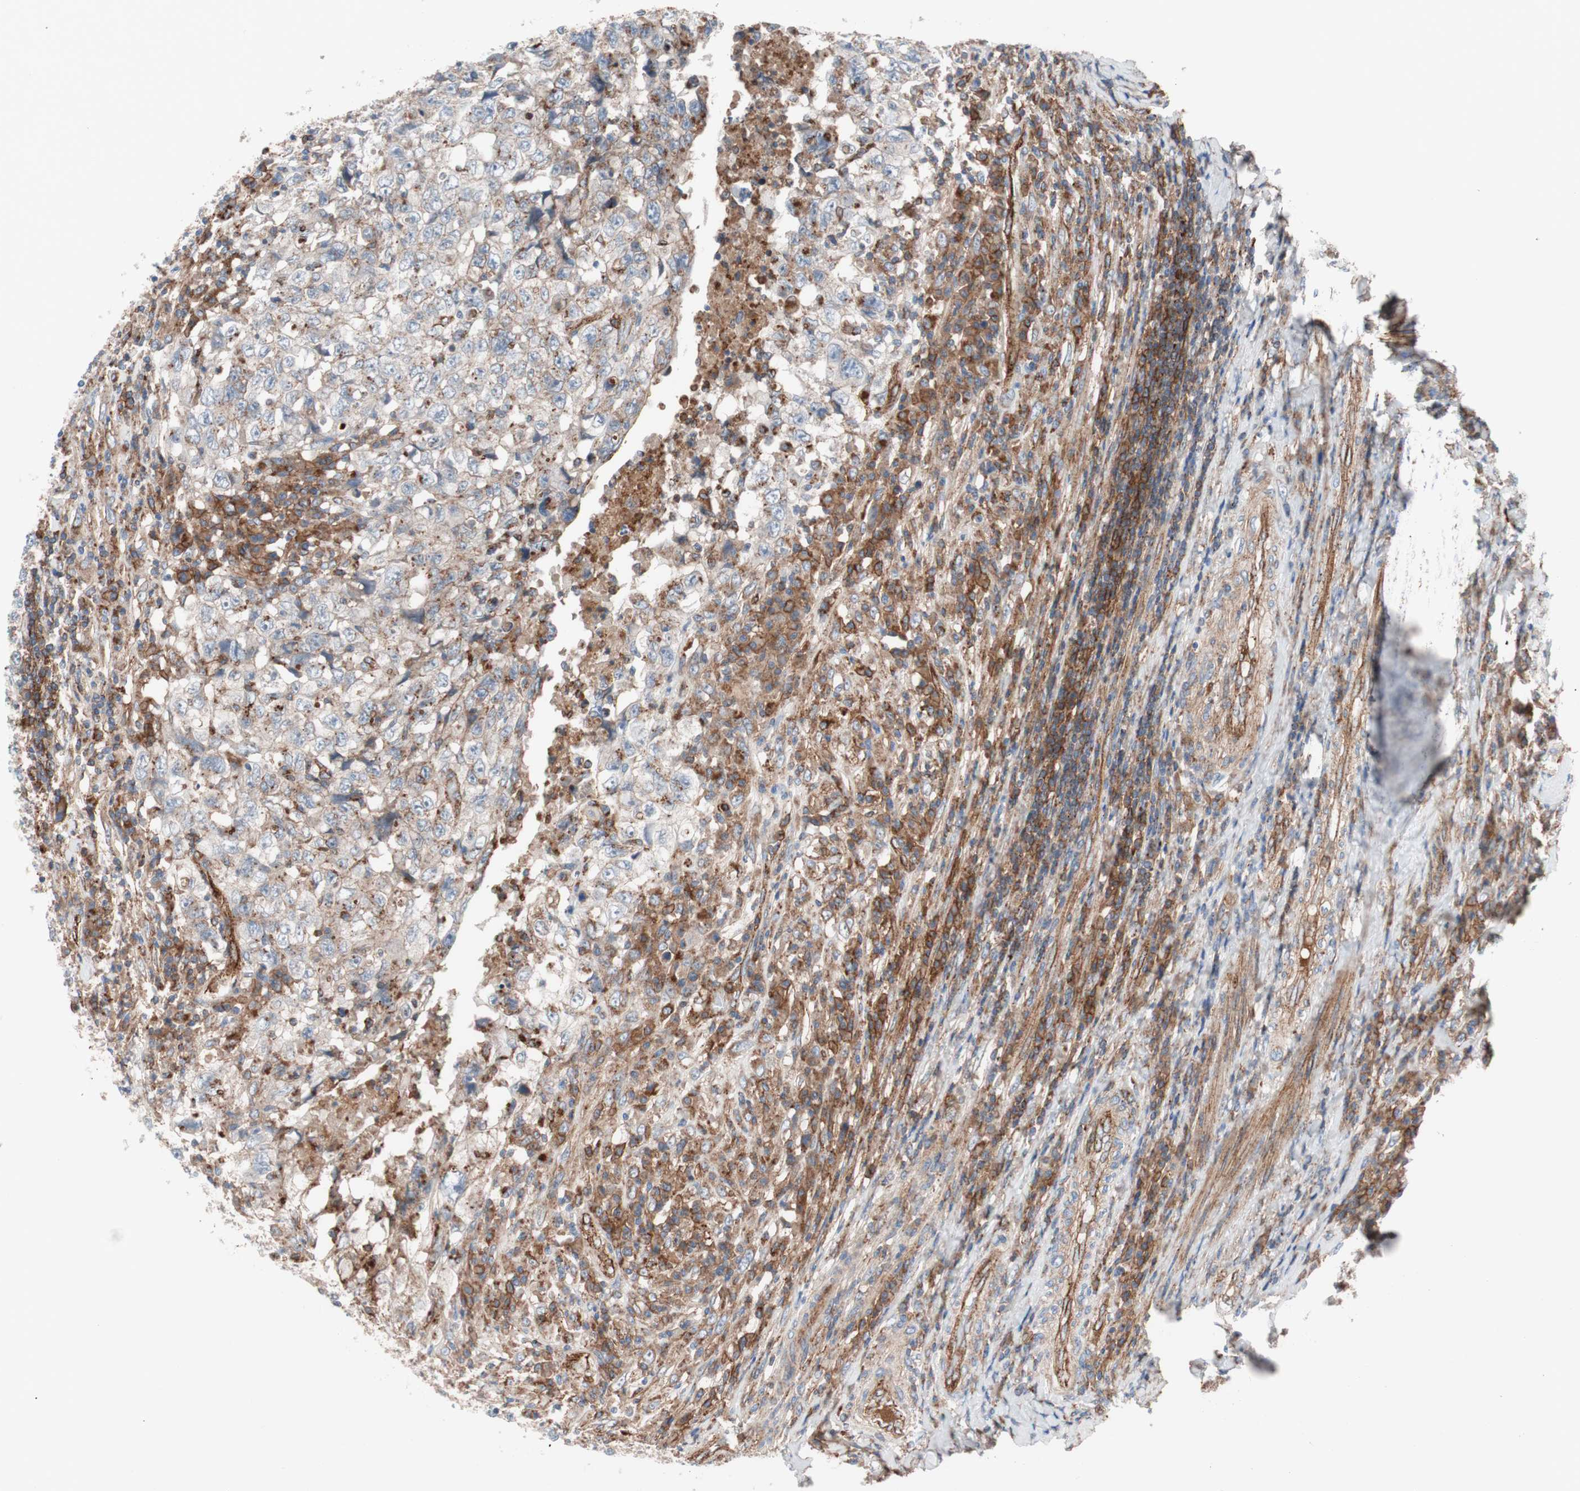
{"staining": {"intensity": "moderate", "quantity": ">75%", "location": "cytoplasmic/membranous"}, "tissue": "testis cancer", "cell_type": "Tumor cells", "image_type": "cancer", "snomed": [{"axis": "morphology", "description": "Necrosis, NOS"}, {"axis": "morphology", "description": "Carcinoma, Embryonal, NOS"}, {"axis": "topography", "description": "Testis"}], "caption": "A brown stain highlights moderate cytoplasmic/membranous staining of a protein in human testis cancer tumor cells.", "gene": "FLOT2", "patient": {"sex": "male", "age": 19}}